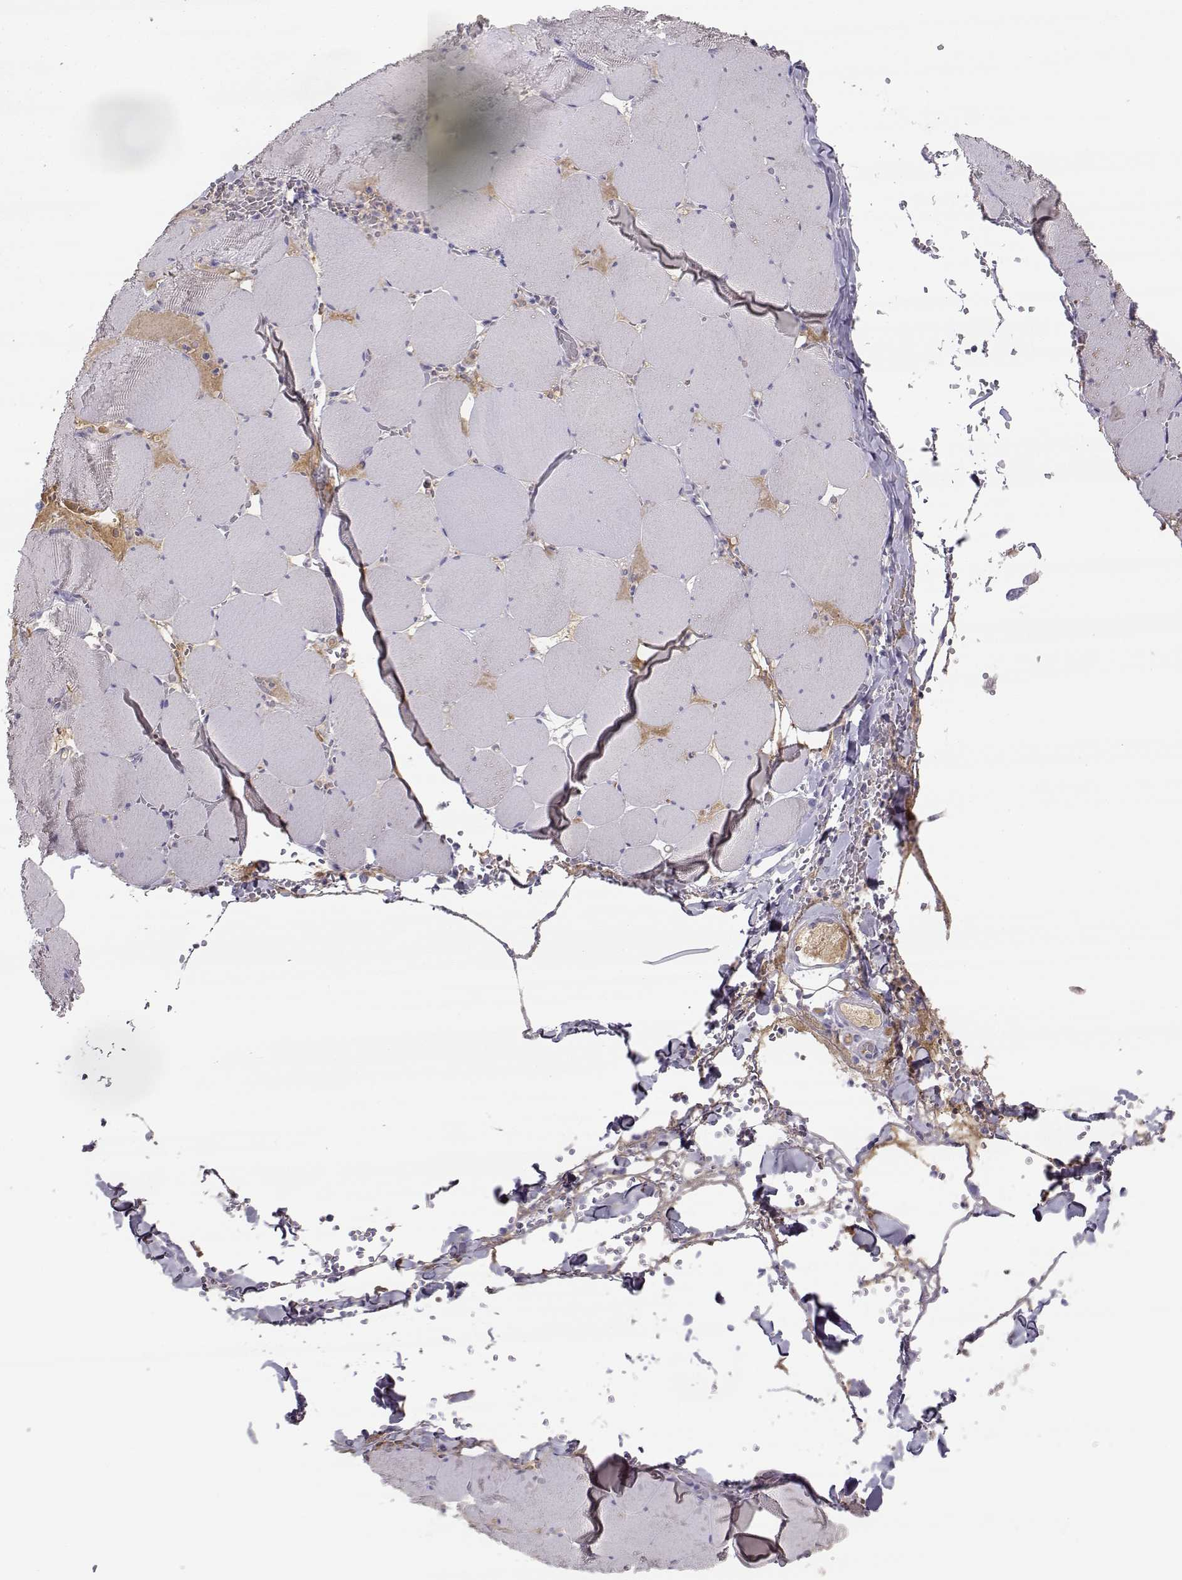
{"staining": {"intensity": "negative", "quantity": "none", "location": "none"}, "tissue": "skeletal muscle", "cell_type": "Myocytes", "image_type": "normal", "snomed": [{"axis": "morphology", "description": "Normal tissue, NOS"}, {"axis": "morphology", "description": "Malignant melanoma, Metastatic site"}, {"axis": "topography", "description": "Skeletal muscle"}], "caption": "A photomicrograph of skeletal muscle stained for a protein reveals no brown staining in myocytes. The staining is performed using DAB (3,3'-diaminobenzidine) brown chromogen with nuclei counter-stained in using hematoxylin.", "gene": "SLCO6A1", "patient": {"sex": "male", "age": 50}}